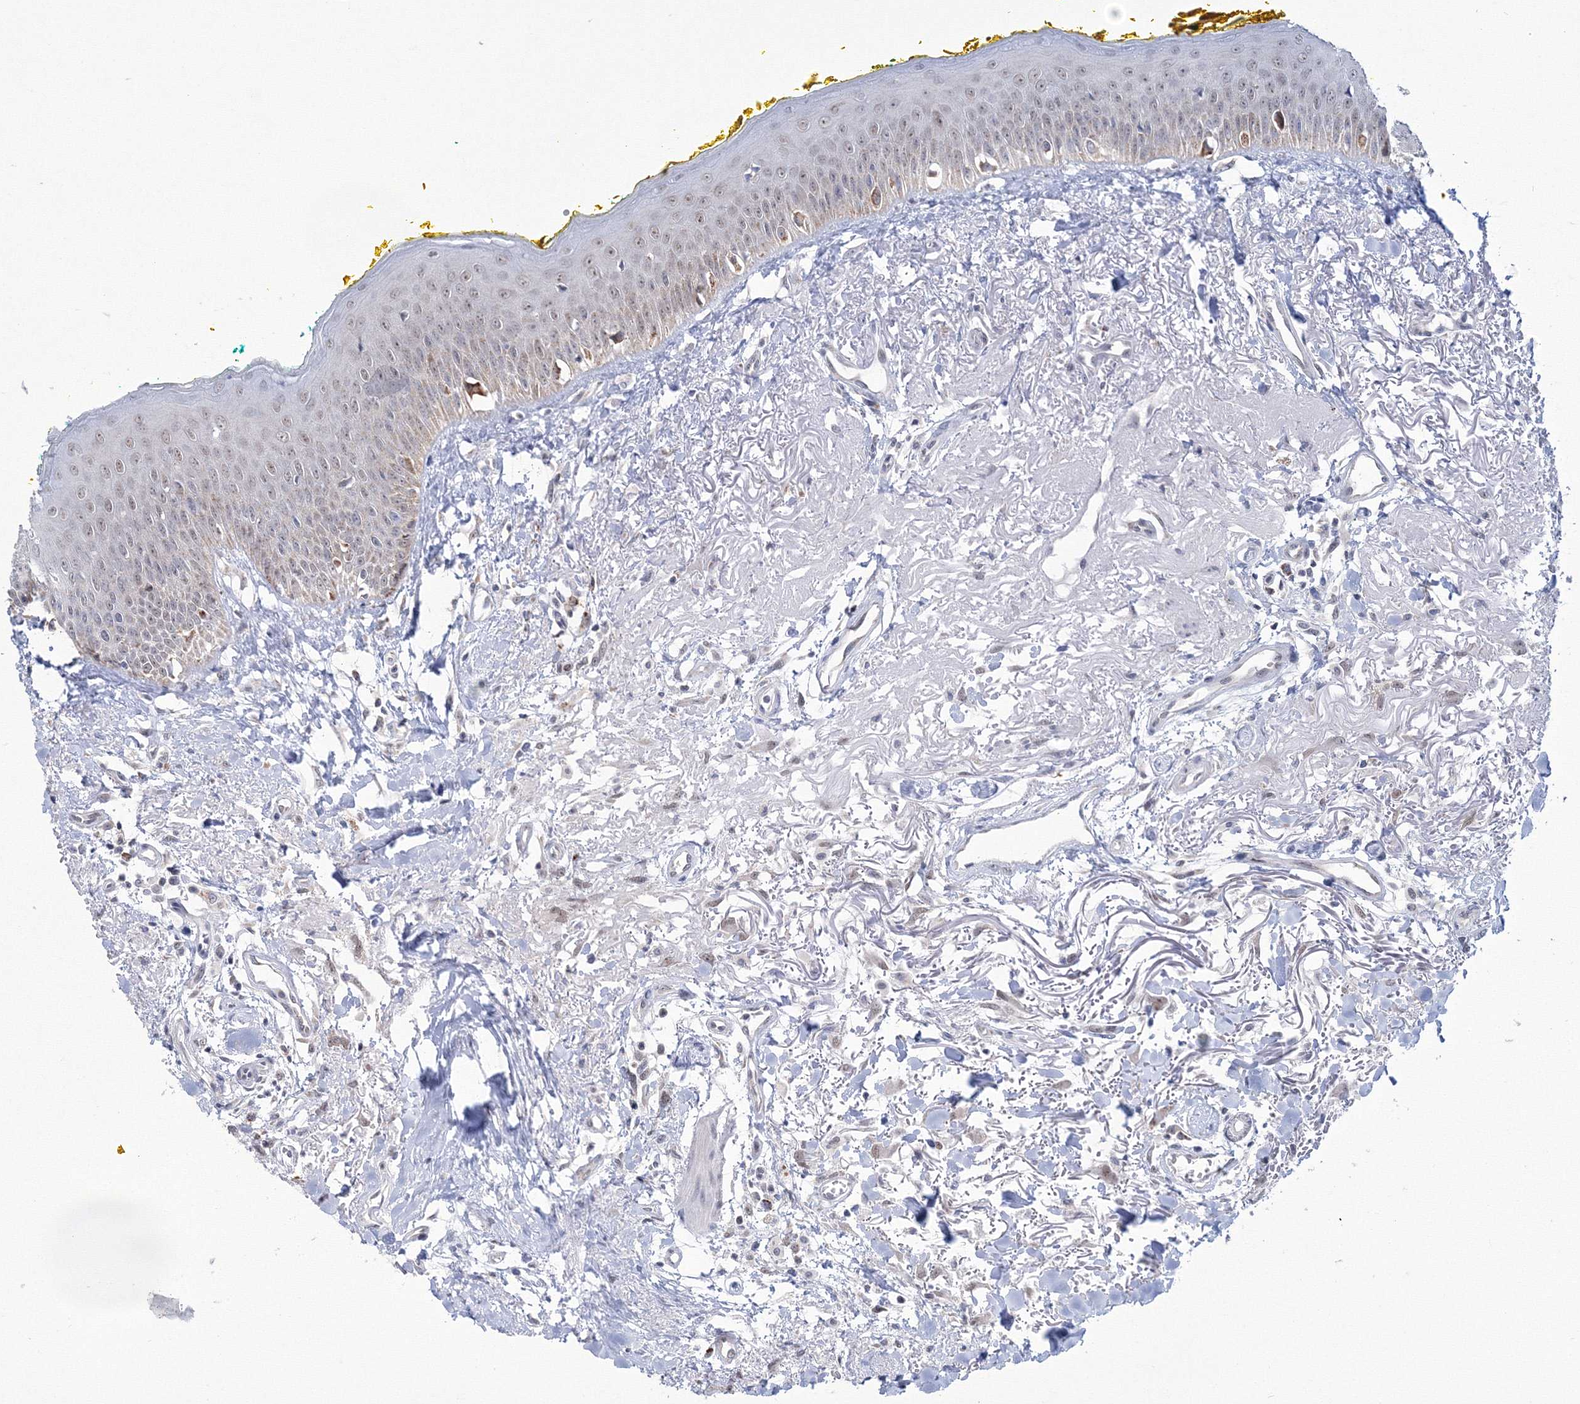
{"staining": {"intensity": "moderate", "quantity": ">75%", "location": "cytoplasmic/membranous,nuclear"}, "tissue": "oral mucosa", "cell_type": "Squamous epithelial cells", "image_type": "normal", "snomed": [{"axis": "morphology", "description": "Normal tissue, NOS"}, {"axis": "topography", "description": "Oral tissue"}], "caption": "DAB immunohistochemical staining of unremarkable human oral mucosa exhibits moderate cytoplasmic/membranous,nuclear protein staining in approximately >75% of squamous epithelial cells. (DAB IHC with brightfield microscopy, high magnification).", "gene": "GRSF1", "patient": {"sex": "female", "age": 70}}